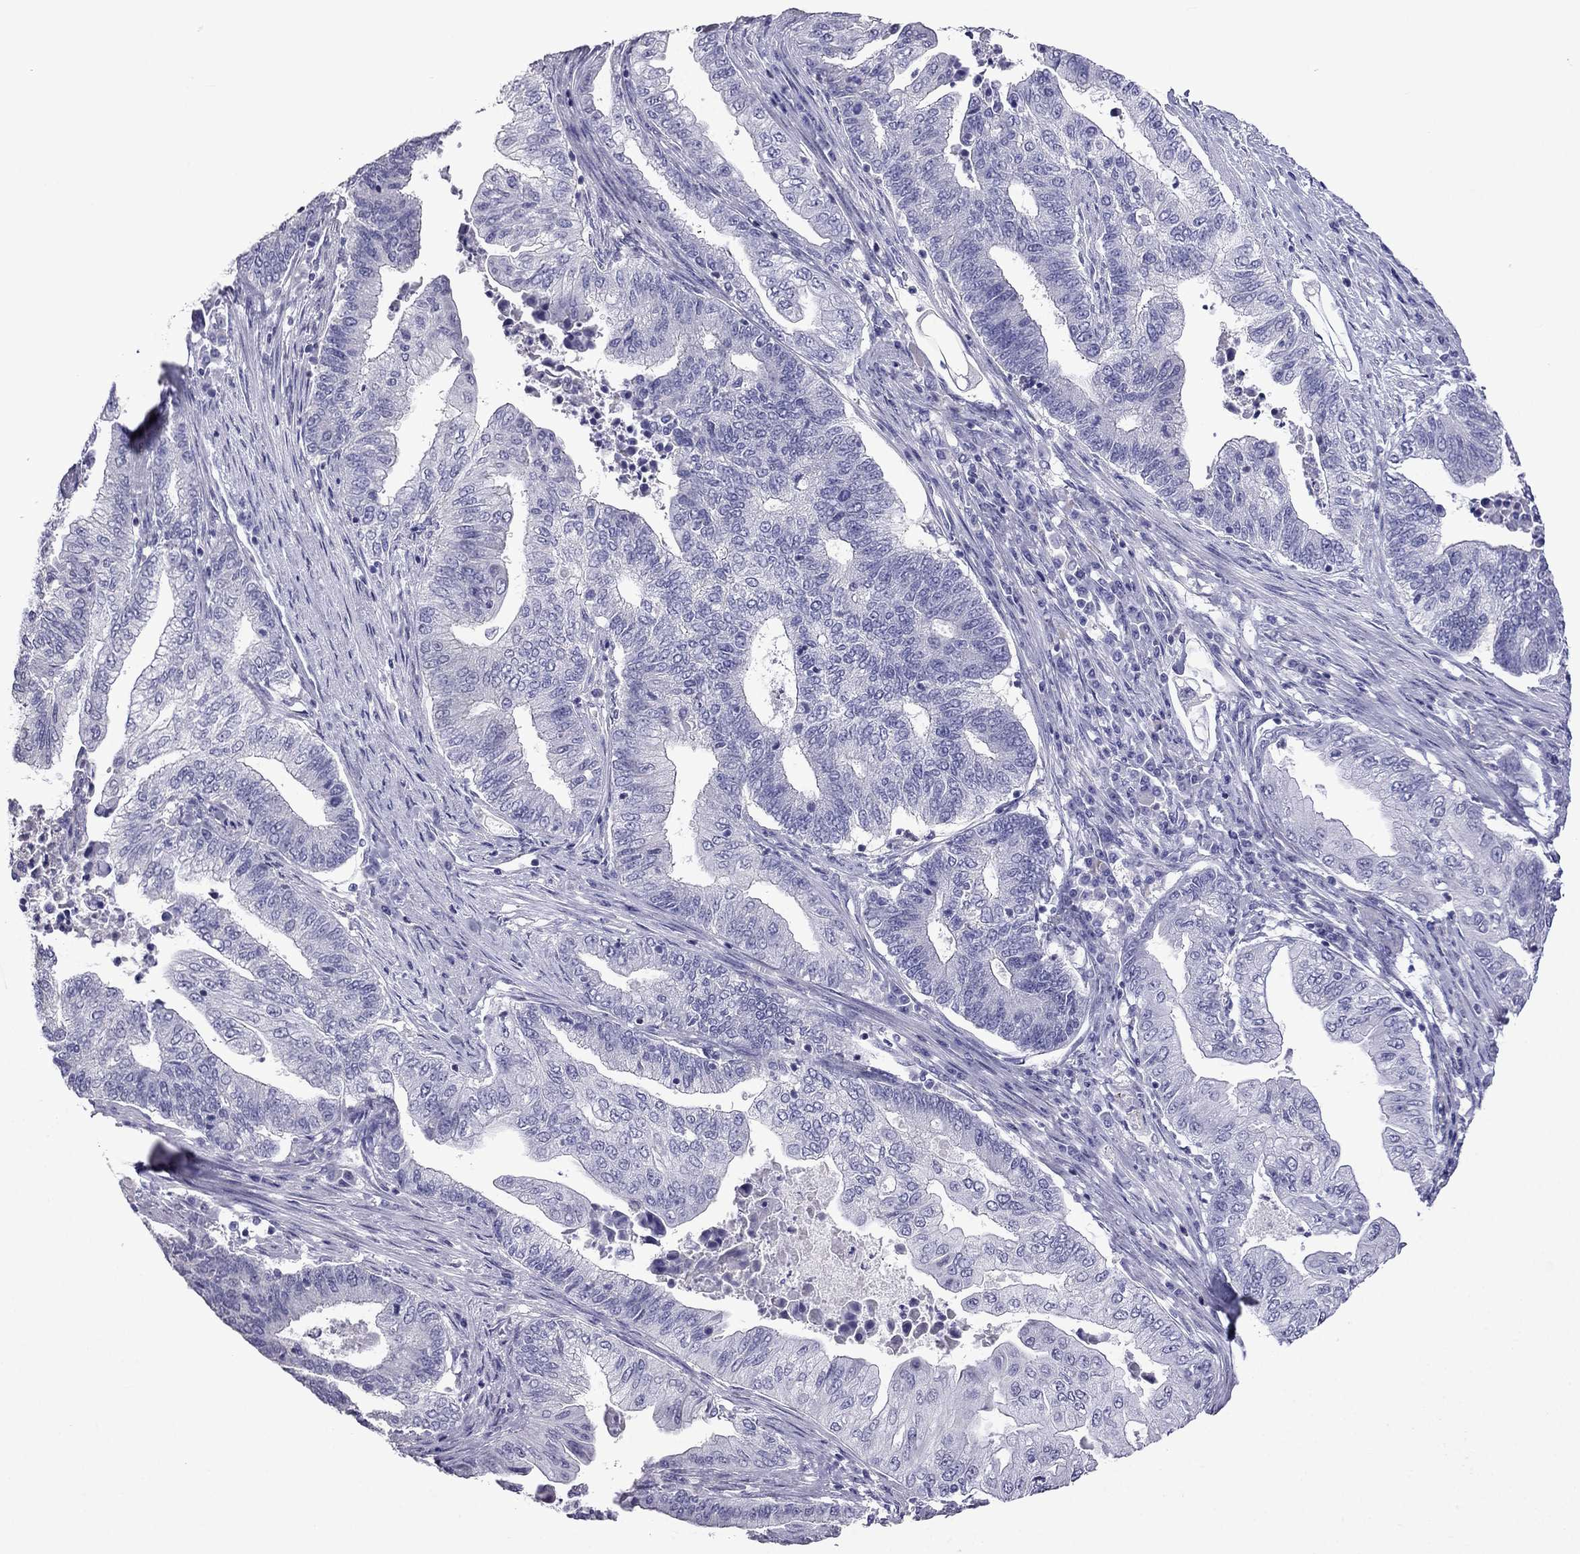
{"staining": {"intensity": "negative", "quantity": "none", "location": "none"}, "tissue": "endometrial cancer", "cell_type": "Tumor cells", "image_type": "cancer", "snomed": [{"axis": "morphology", "description": "Adenocarcinoma, NOS"}, {"axis": "topography", "description": "Uterus"}, {"axis": "topography", "description": "Endometrium"}], "caption": "Histopathology image shows no significant protein positivity in tumor cells of endometrial adenocarcinoma.", "gene": "SCNN1D", "patient": {"sex": "female", "age": 54}}